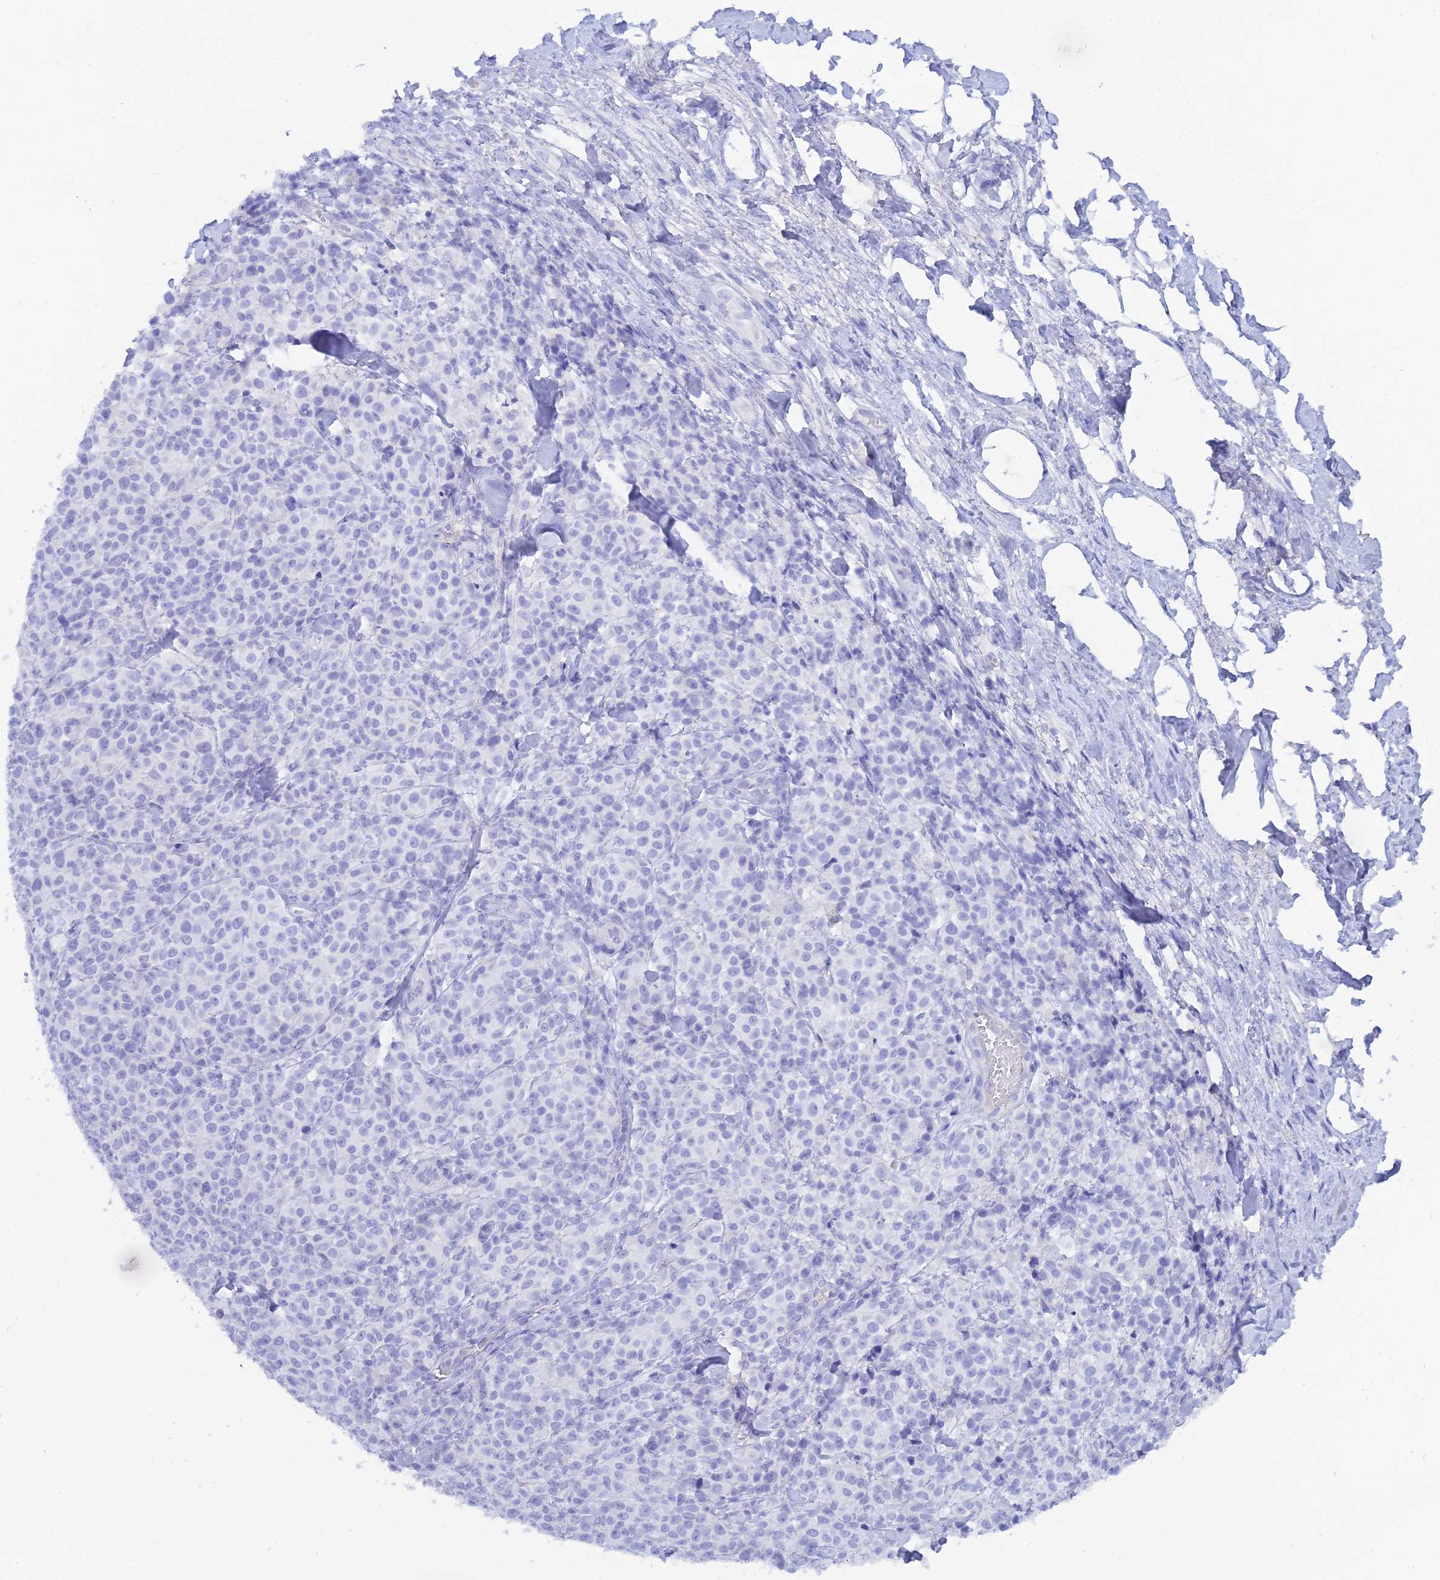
{"staining": {"intensity": "negative", "quantity": "none", "location": "none"}, "tissue": "melanoma", "cell_type": "Tumor cells", "image_type": "cancer", "snomed": [{"axis": "morphology", "description": "Normal tissue, NOS"}, {"axis": "morphology", "description": "Malignant melanoma, NOS"}, {"axis": "topography", "description": "Skin"}], "caption": "This is an IHC image of human malignant melanoma. There is no positivity in tumor cells.", "gene": "REG1A", "patient": {"sex": "female", "age": 34}}